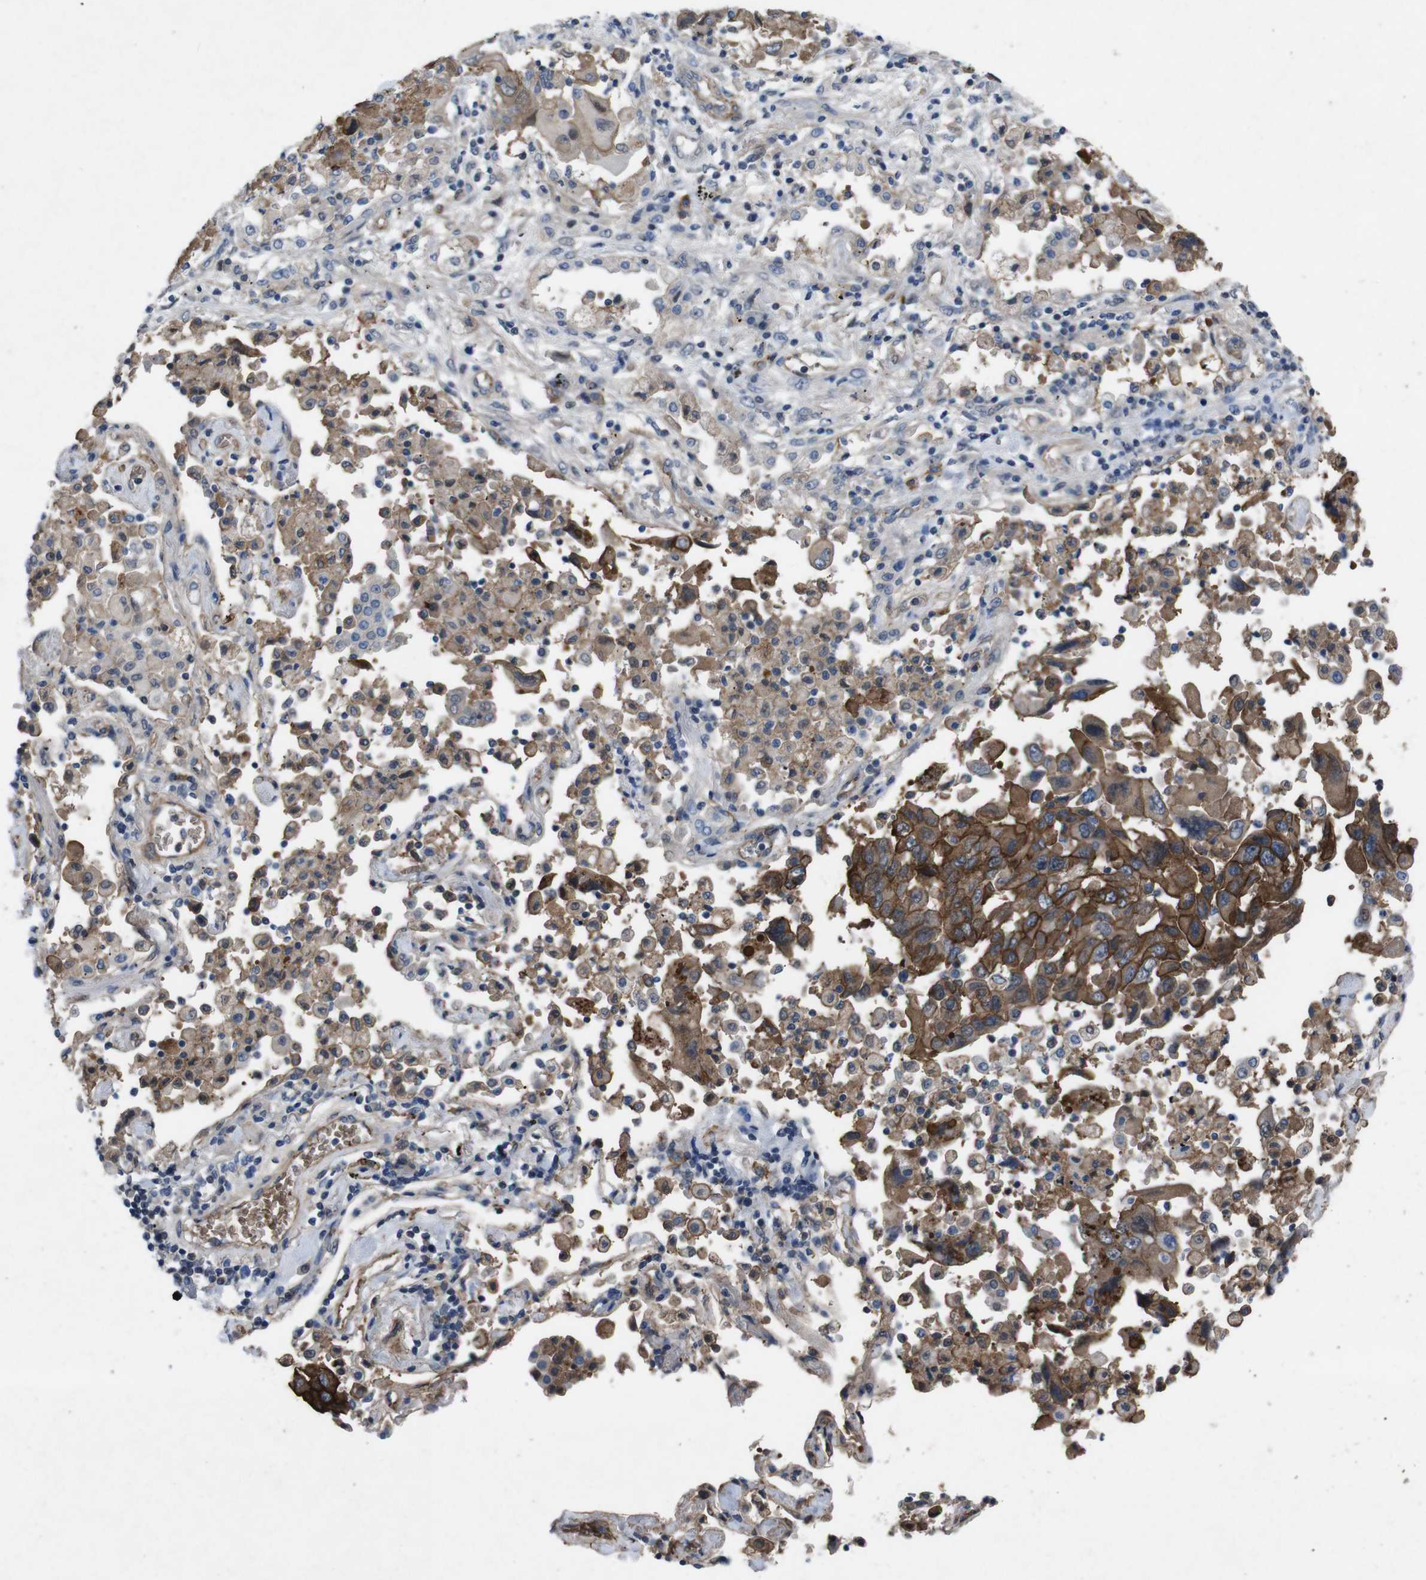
{"staining": {"intensity": "moderate", "quantity": ">75%", "location": "cytoplasmic/membranous"}, "tissue": "lung cancer", "cell_type": "Tumor cells", "image_type": "cancer", "snomed": [{"axis": "morphology", "description": "Adenocarcinoma, NOS"}, {"axis": "topography", "description": "Lung"}], "caption": "Human lung cancer (adenocarcinoma) stained with a brown dye exhibits moderate cytoplasmic/membranous positive staining in approximately >75% of tumor cells.", "gene": "SPTB", "patient": {"sex": "female", "age": 65}}